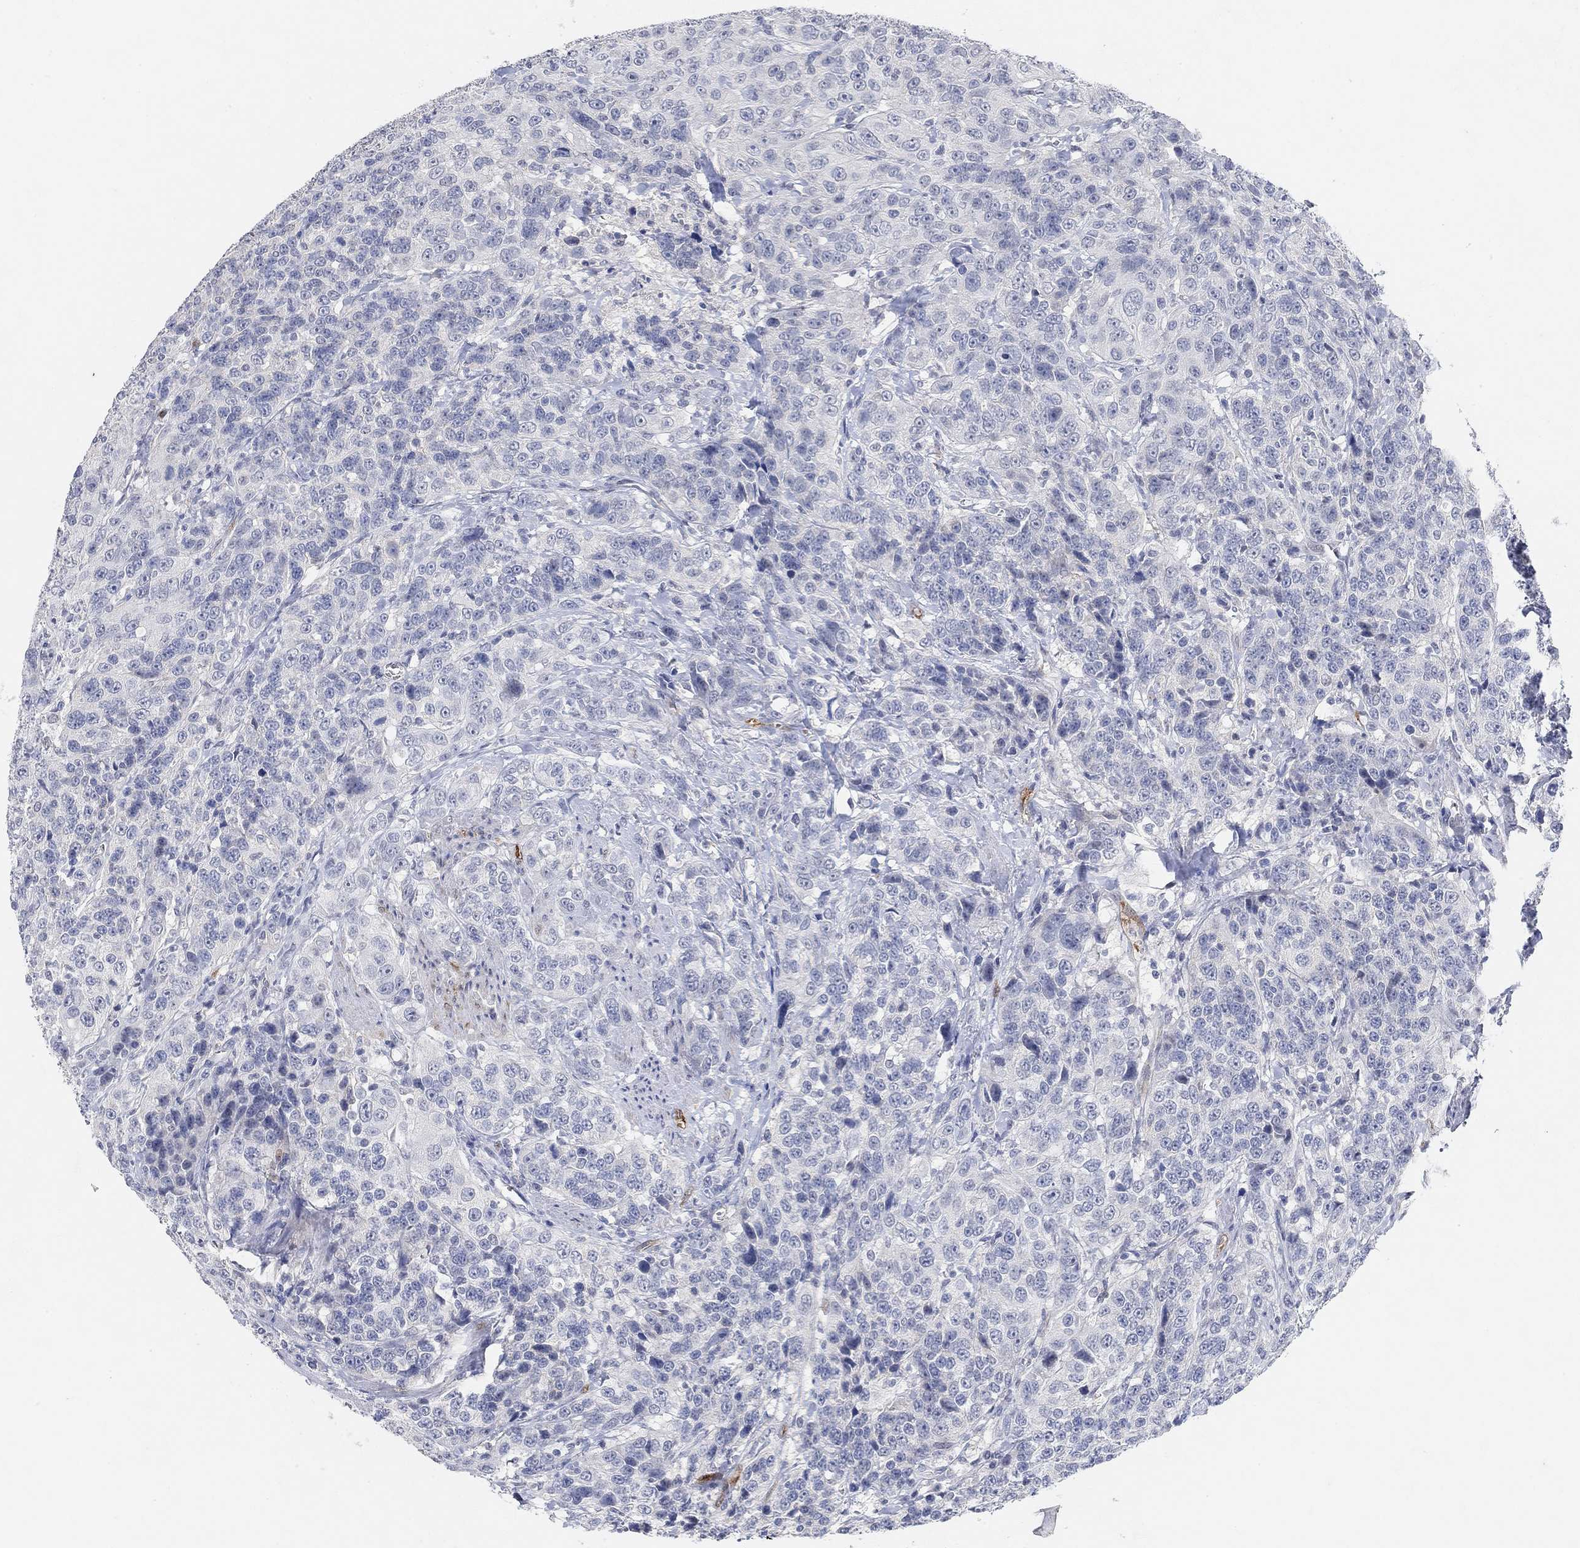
{"staining": {"intensity": "negative", "quantity": "none", "location": "none"}, "tissue": "urothelial cancer", "cell_type": "Tumor cells", "image_type": "cancer", "snomed": [{"axis": "morphology", "description": "Urothelial carcinoma, NOS"}, {"axis": "morphology", "description": "Urothelial carcinoma, High grade"}, {"axis": "topography", "description": "Urinary bladder"}], "caption": "IHC of urothelial cancer reveals no staining in tumor cells.", "gene": "VAT1L", "patient": {"sex": "female", "age": 73}}